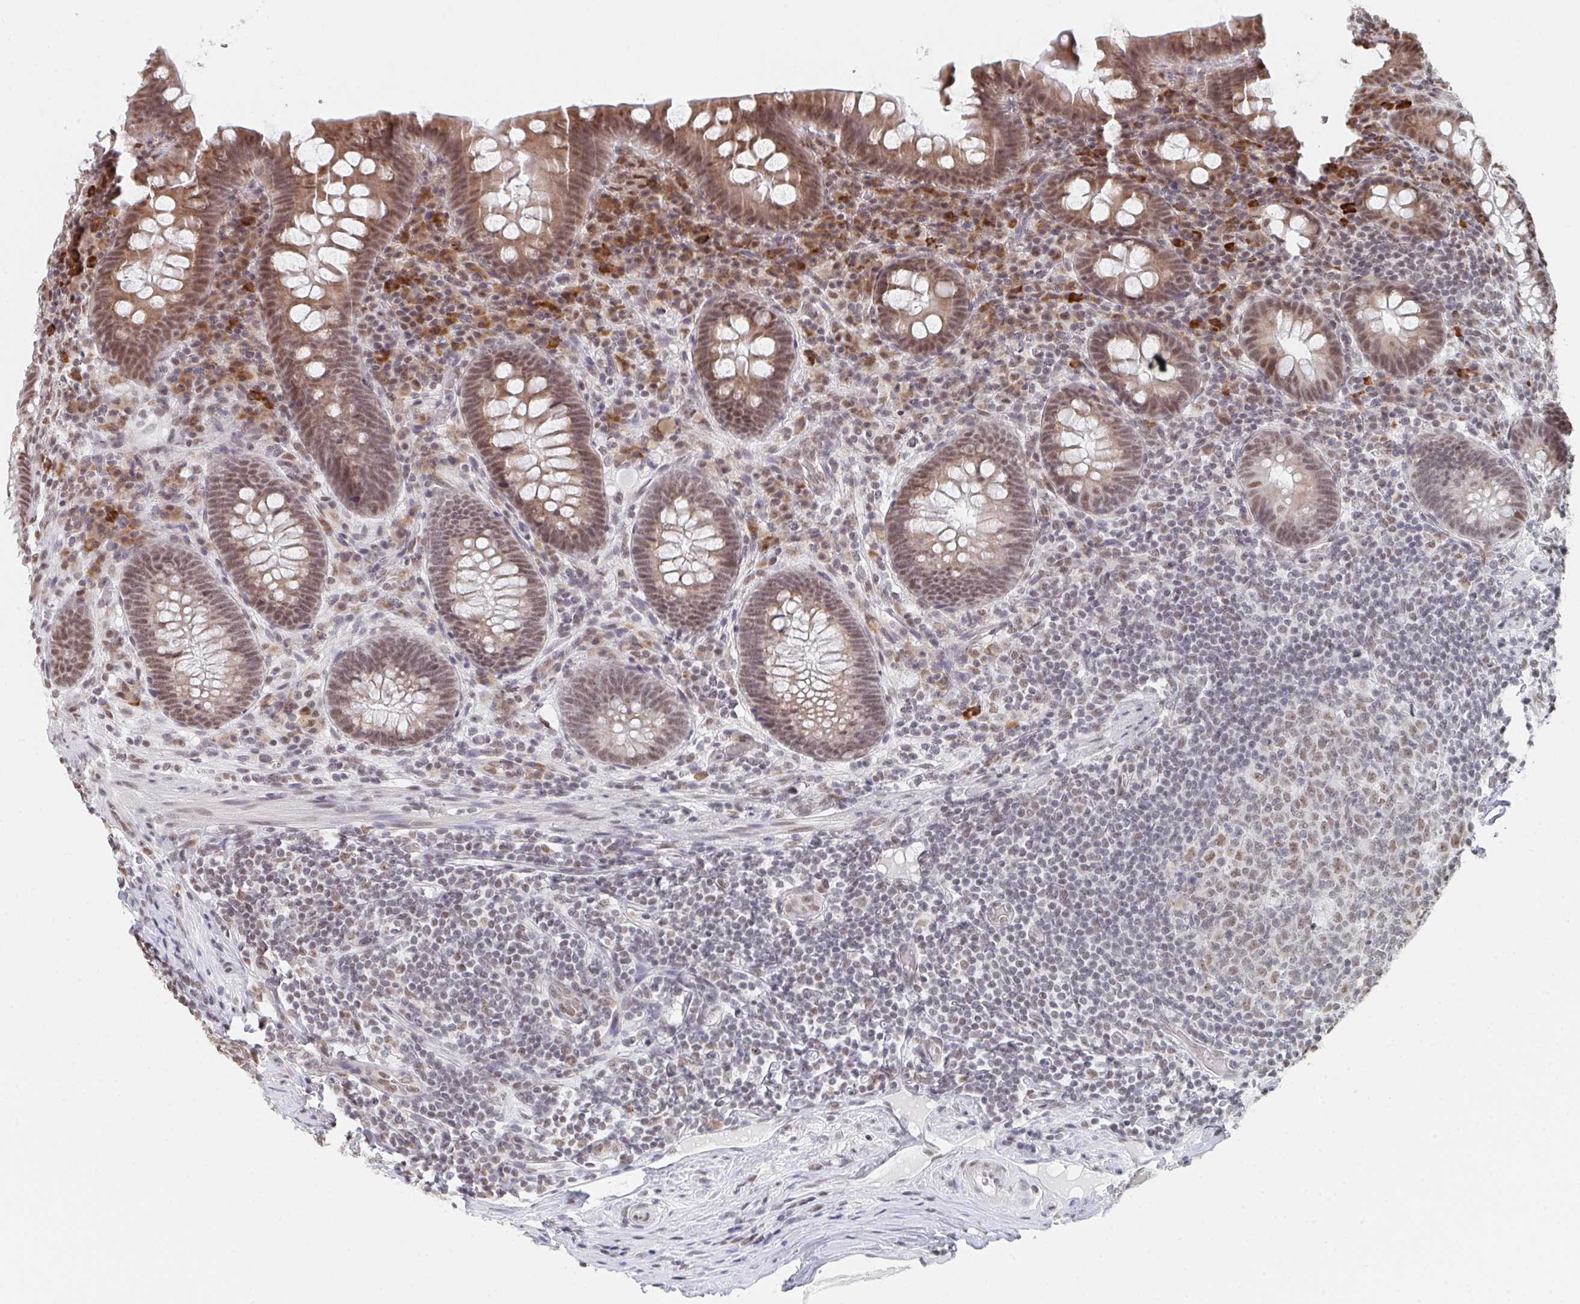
{"staining": {"intensity": "moderate", "quantity": ">75%", "location": "cytoplasmic/membranous,nuclear"}, "tissue": "appendix", "cell_type": "Glandular cells", "image_type": "normal", "snomed": [{"axis": "morphology", "description": "Normal tissue, NOS"}, {"axis": "topography", "description": "Appendix"}], "caption": "This histopathology image demonstrates IHC staining of unremarkable human appendix, with medium moderate cytoplasmic/membranous,nuclear staining in approximately >75% of glandular cells.", "gene": "MBNL1", "patient": {"sex": "male", "age": 71}}